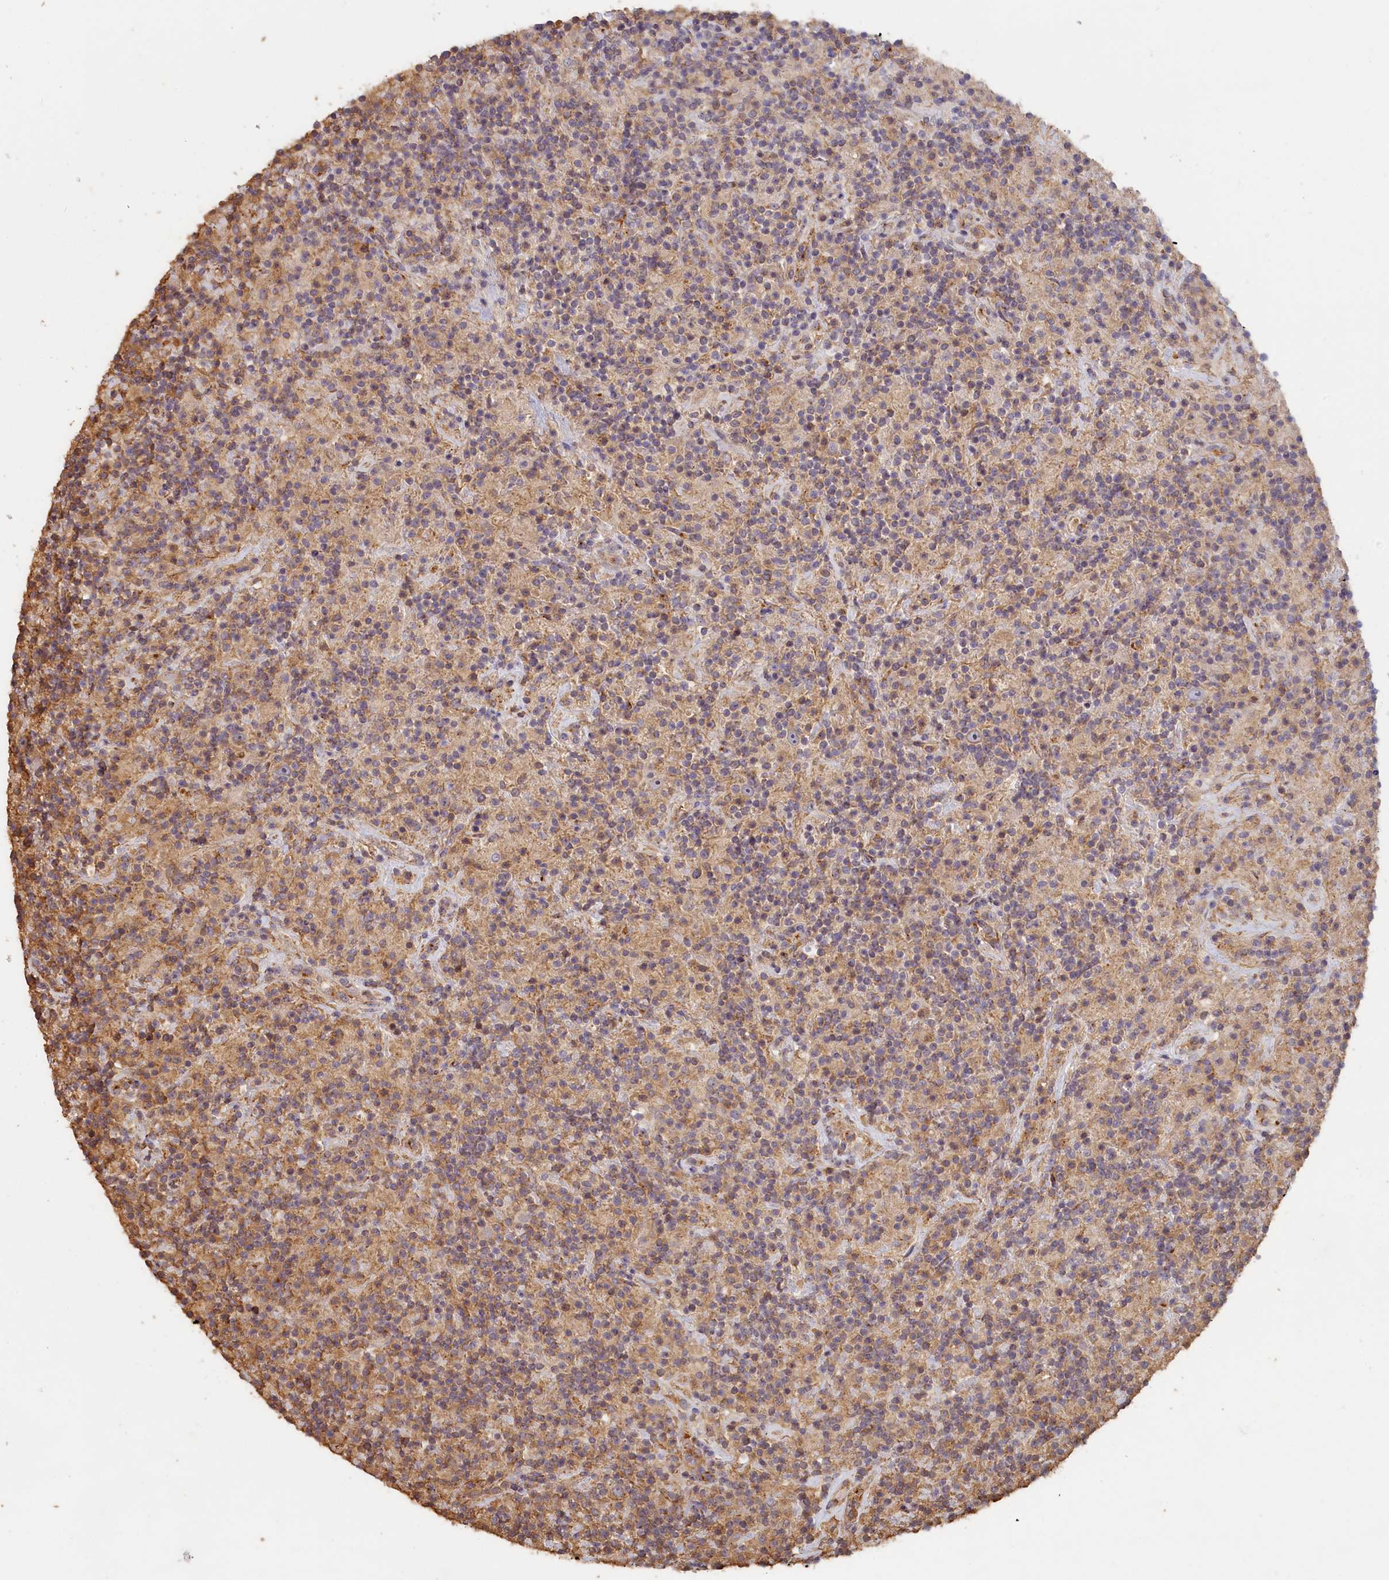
{"staining": {"intensity": "weak", "quantity": "<25%", "location": "cytoplasmic/membranous"}, "tissue": "lymphoma", "cell_type": "Tumor cells", "image_type": "cancer", "snomed": [{"axis": "morphology", "description": "Hodgkin's disease, NOS"}, {"axis": "topography", "description": "Lymph node"}], "caption": "Tumor cells are negative for brown protein staining in Hodgkin's disease. Brightfield microscopy of immunohistochemistry stained with DAB (brown) and hematoxylin (blue), captured at high magnification.", "gene": "STX16", "patient": {"sex": "male", "age": 70}}